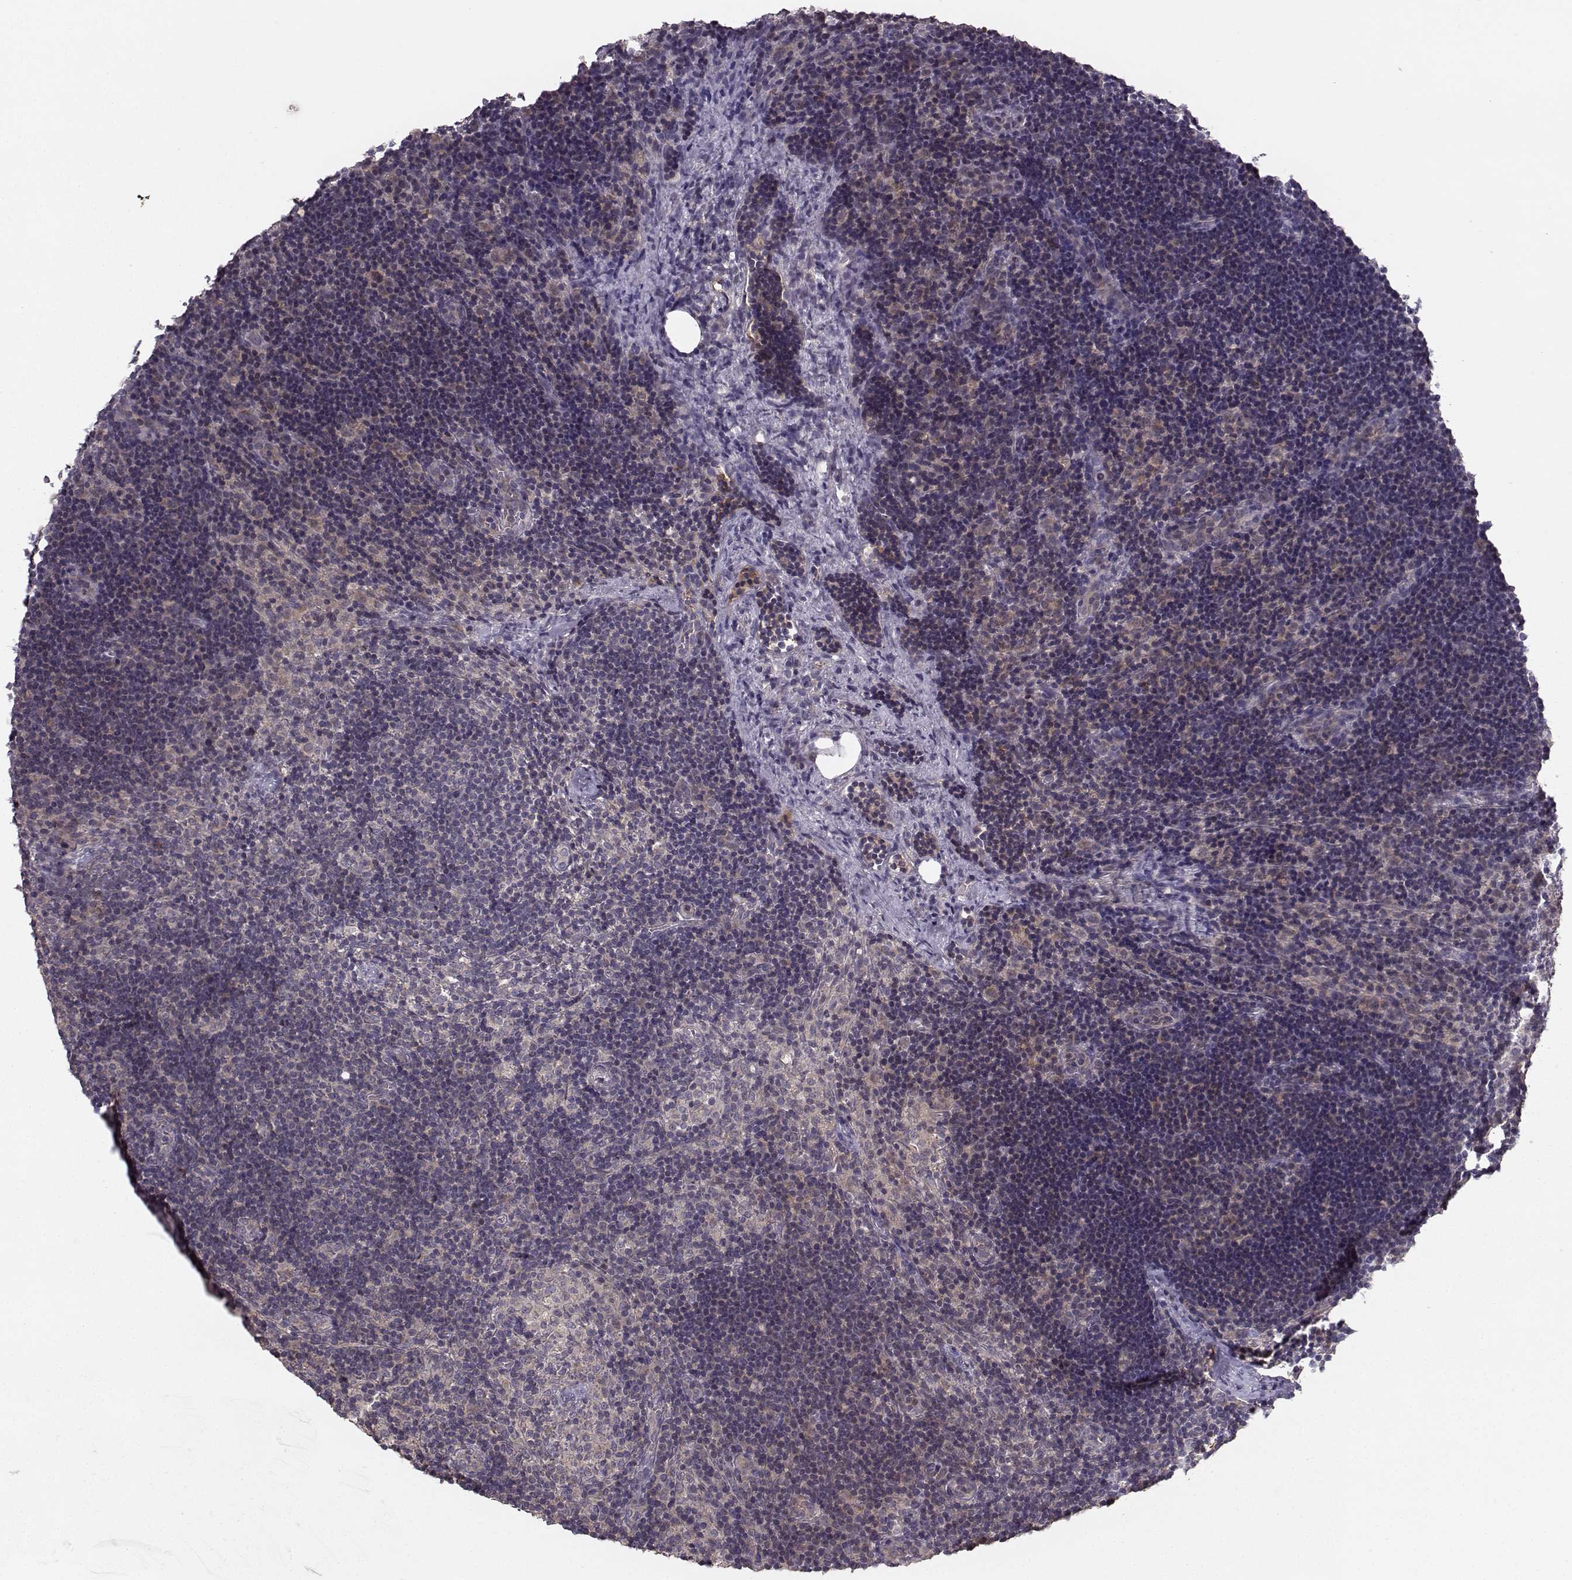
{"staining": {"intensity": "negative", "quantity": "none", "location": "none"}, "tissue": "lymph node", "cell_type": "Germinal center cells", "image_type": "normal", "snomed": [{"axis": "morphology", "description": "Normal tissue, NOS"}, {"axis": "topography", "description": "Lymph node"}], "caption": "High magnification brightfield microscopy of unremarkable lymph node stained with DAB (brown) and counterstained with hematoxylin (blue): germinal center cells show no significant expression. Brightfield microscopy of immunohistochemistry (IHC) stained with DAB (brown) and hematoxylin (blue), captured at high magnification.", "gene": "WNT6", "patient": {"sex": "female", "age": 52}}